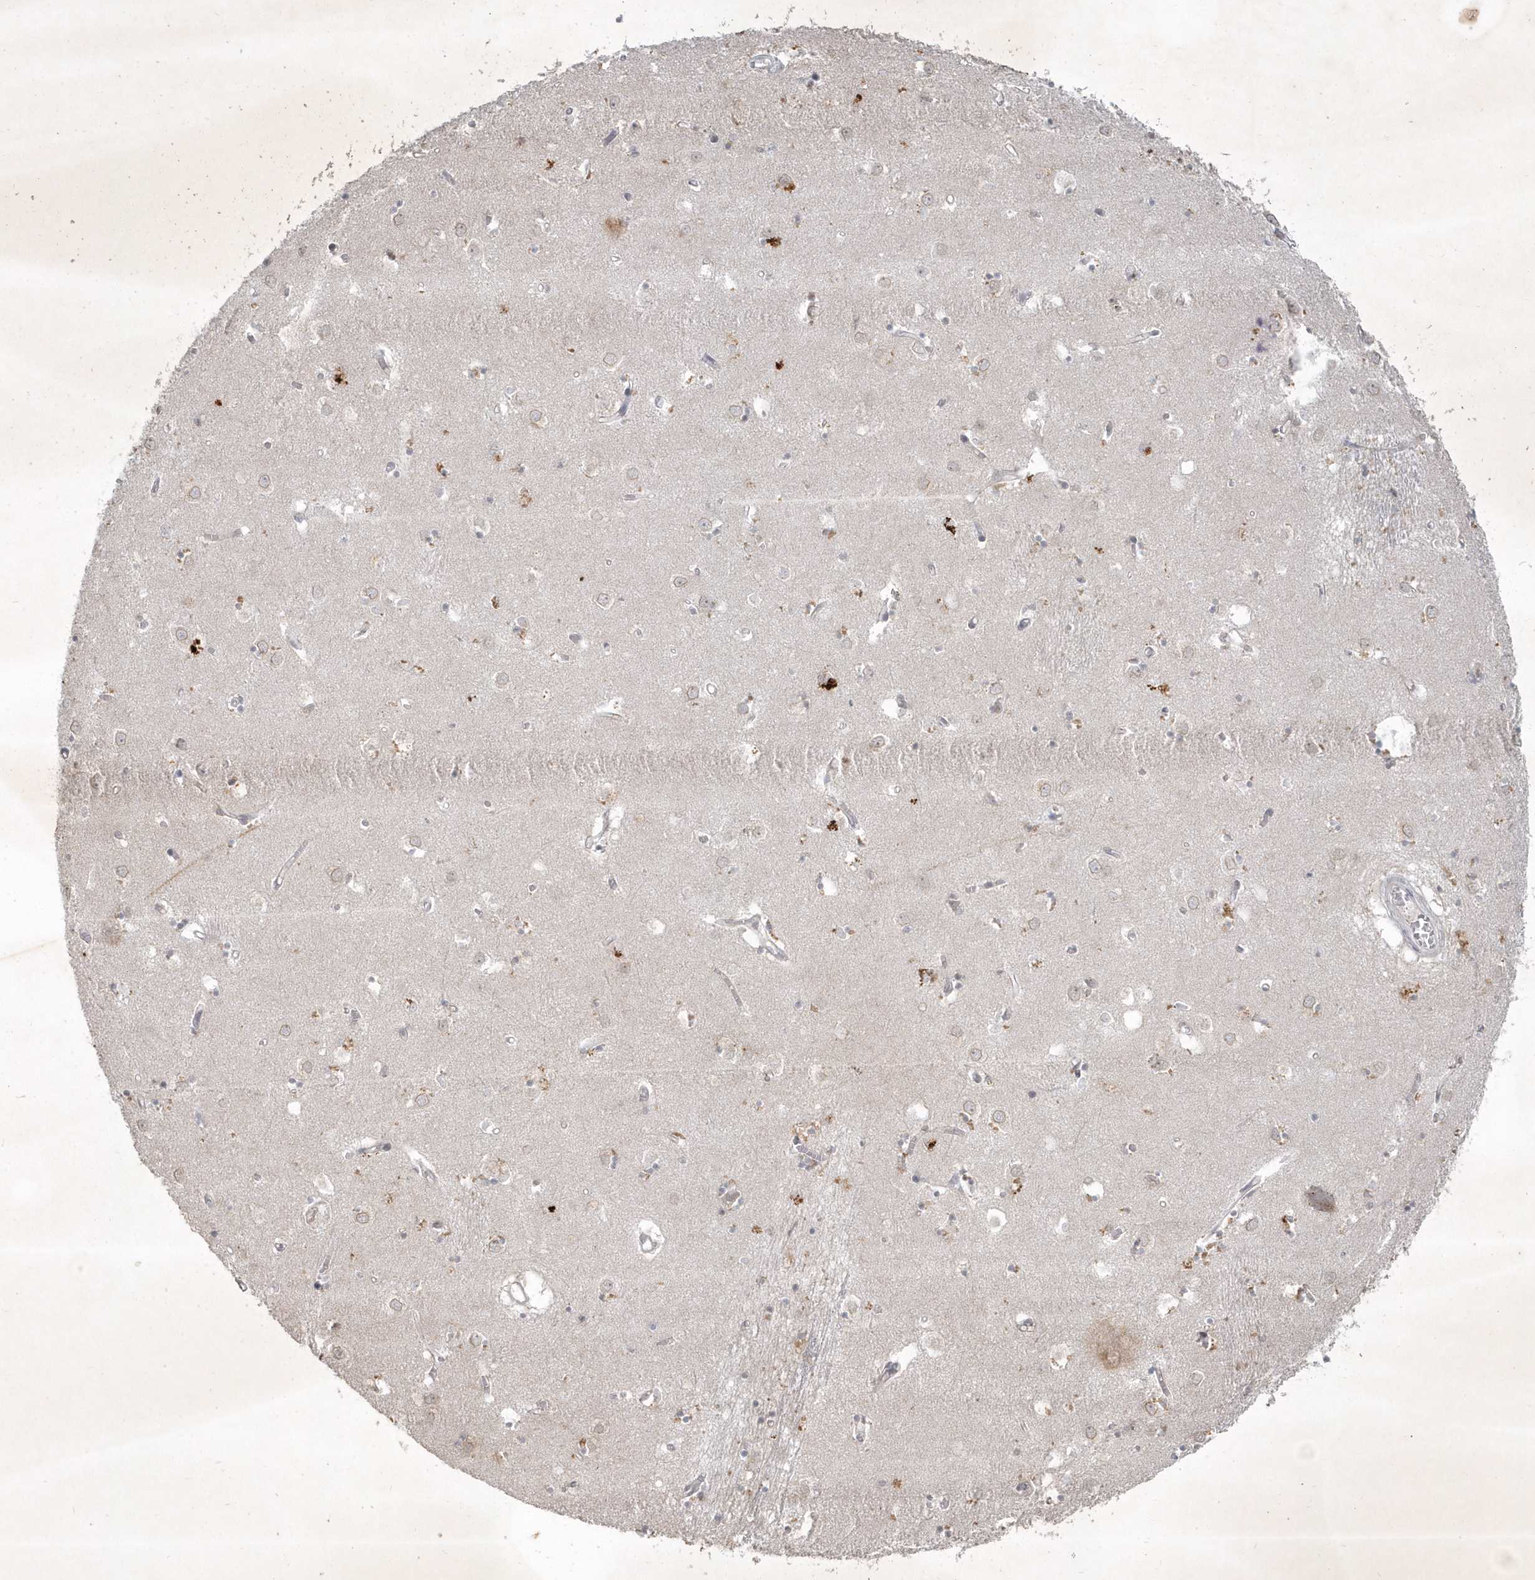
{"staining": {"intensity": "negative", "quantity": "none", "location": "none"}, "tissue": "caudate", "cell_type": "Glial cells", "image_type": "normal", "snomed": [{"axis": "morphology", "description": "Normal tissue, NOS"}, {"axis": "topography", "description": "Lateral ventricle wall"}], "caption": "The histopathology image exhibits no staining of glial cells in unremarkable caudate.", "gene": "BOD1L2", "patient": {"sex": "male", "age": 70}}